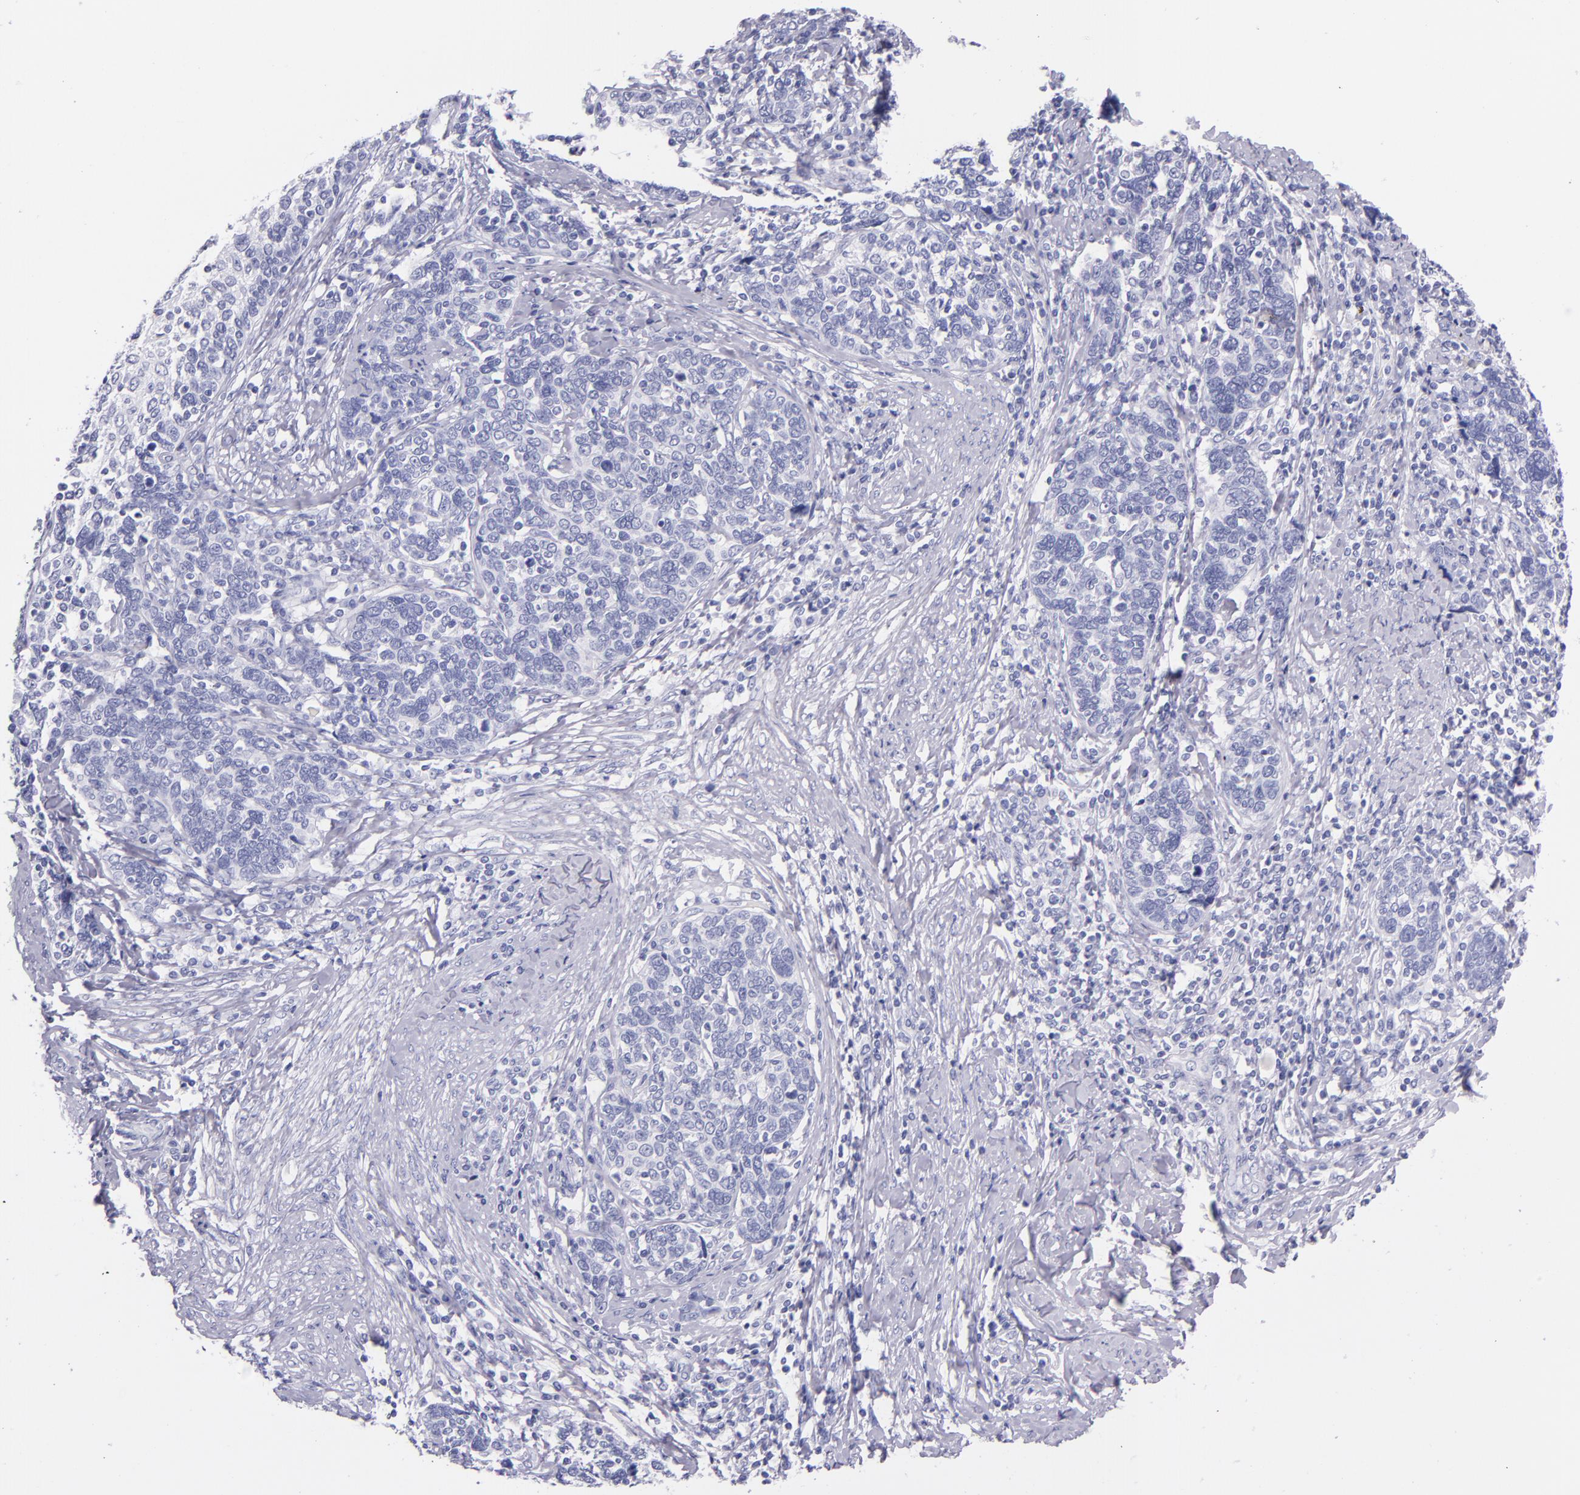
{"staining": {"intensity": "negative", "quantity": "none", "location": "none"}, "tissue": "cervical cancer", "cell_type": "Tumor cells", "image_type": "cancer", "snomed": [{"axis": "morphology", "description": "Squamous cell carcinoma, NOS"}, {"axis": "topography", "description": "Cervix"}], "caption": "Immunohistochemical staining of human cervical squamous cell carcinoma shows no significant staining in tumor cells.", "gene": "SFTPB", "patient": {"sex": "female", "age": 41}}